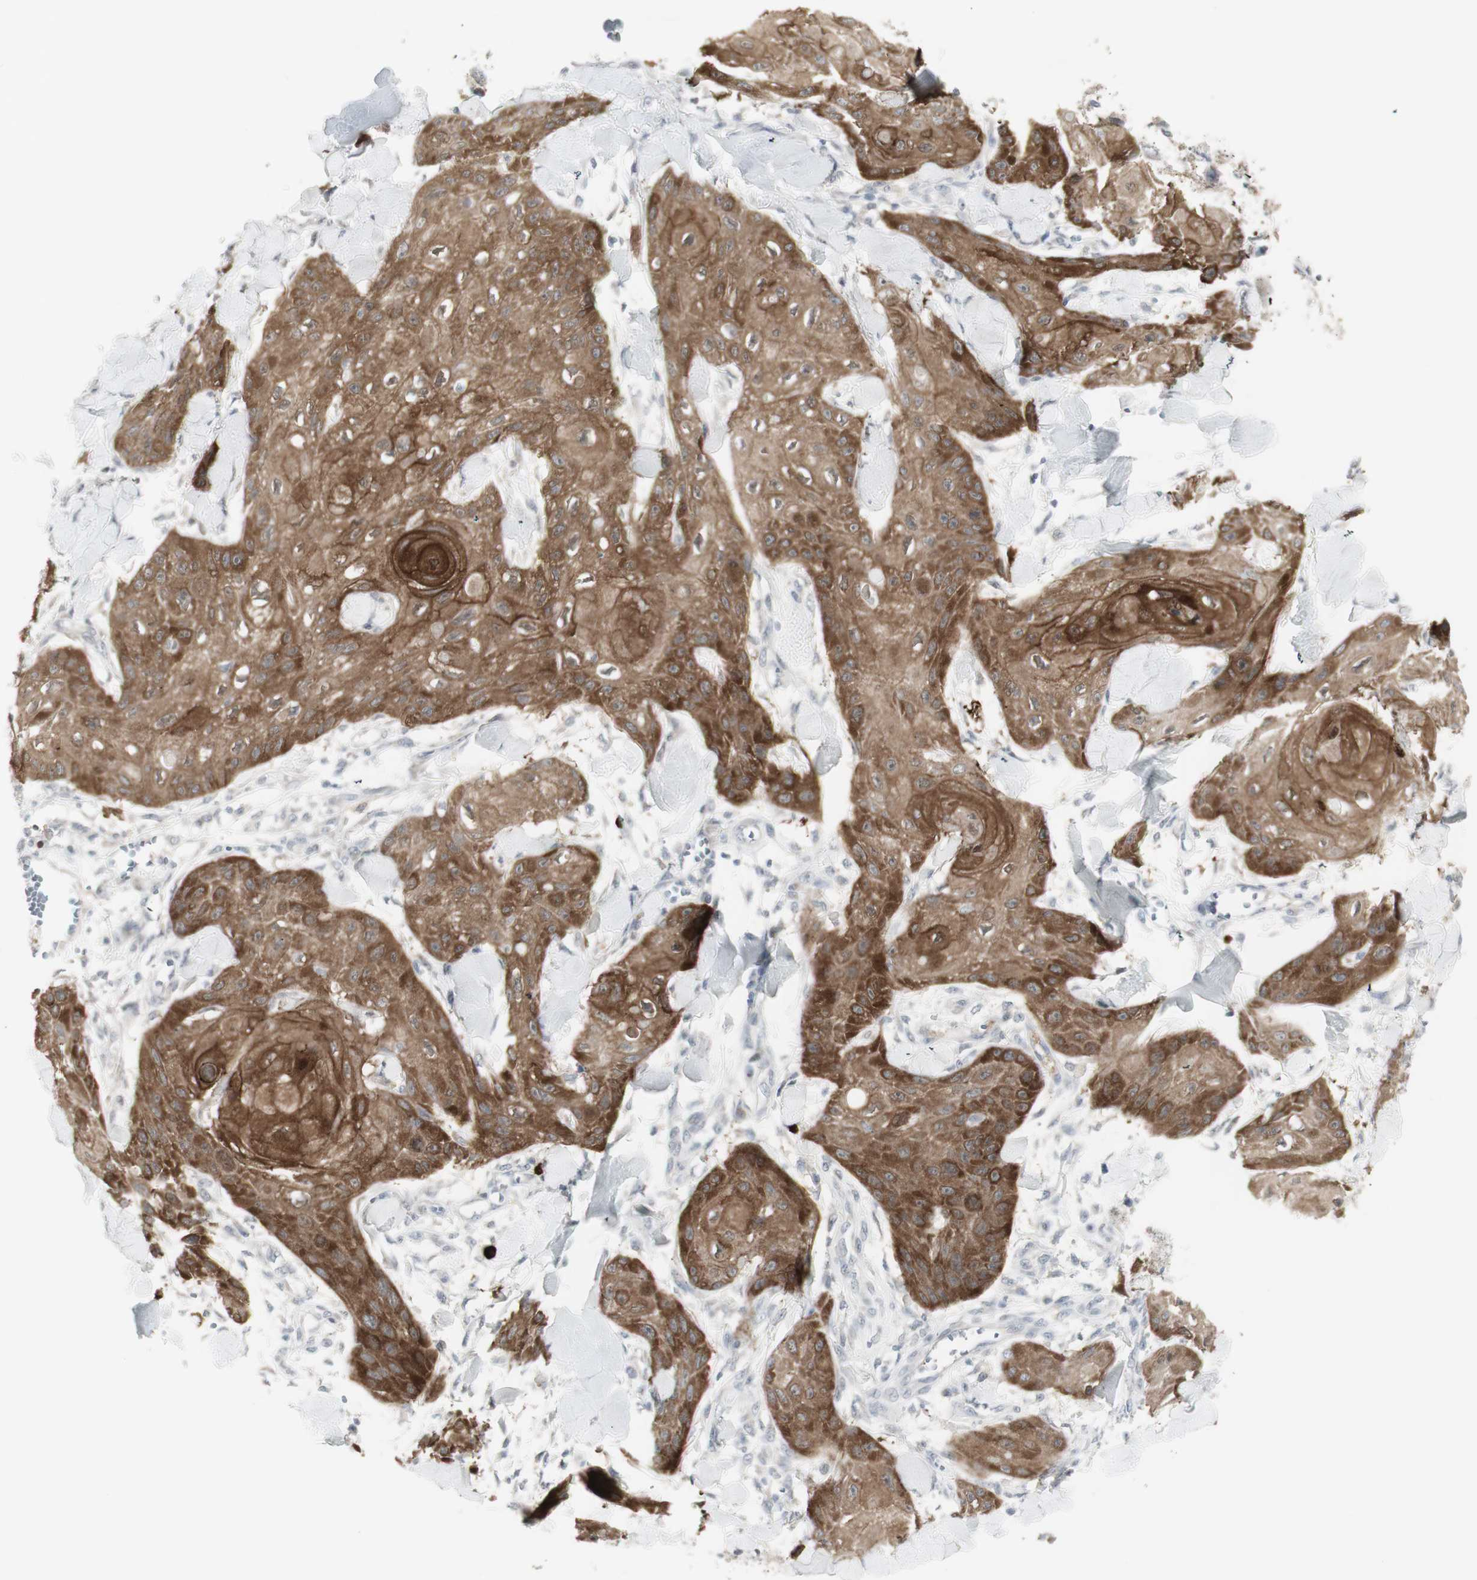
{"staining": {"intensity": "strong", "quantity": ">75%", "location": "cytoplasmic/membranous"}, "tissue": "skin cancer", "cell_type": "Tumor cells", "image_type": "cancer", "snomed": [{"axis": "morphology", "description": "Squamous cell carcinoma, NOS"}, {"axis": "topography", "description": "Skin"}], "caption": "IHC of human skin cancer demonstrates high levels of strong cytoplasmic/membranous staining in about >75% of tumor cells. The staining is performed using DAB (3,3'-diaminobenzidine) brown chromogen to label protein expression. The nuclei are counter-stained blue using hematoxylin.", "gene": "C1orf116", "patient": {"sex": "male", "age": 74}}